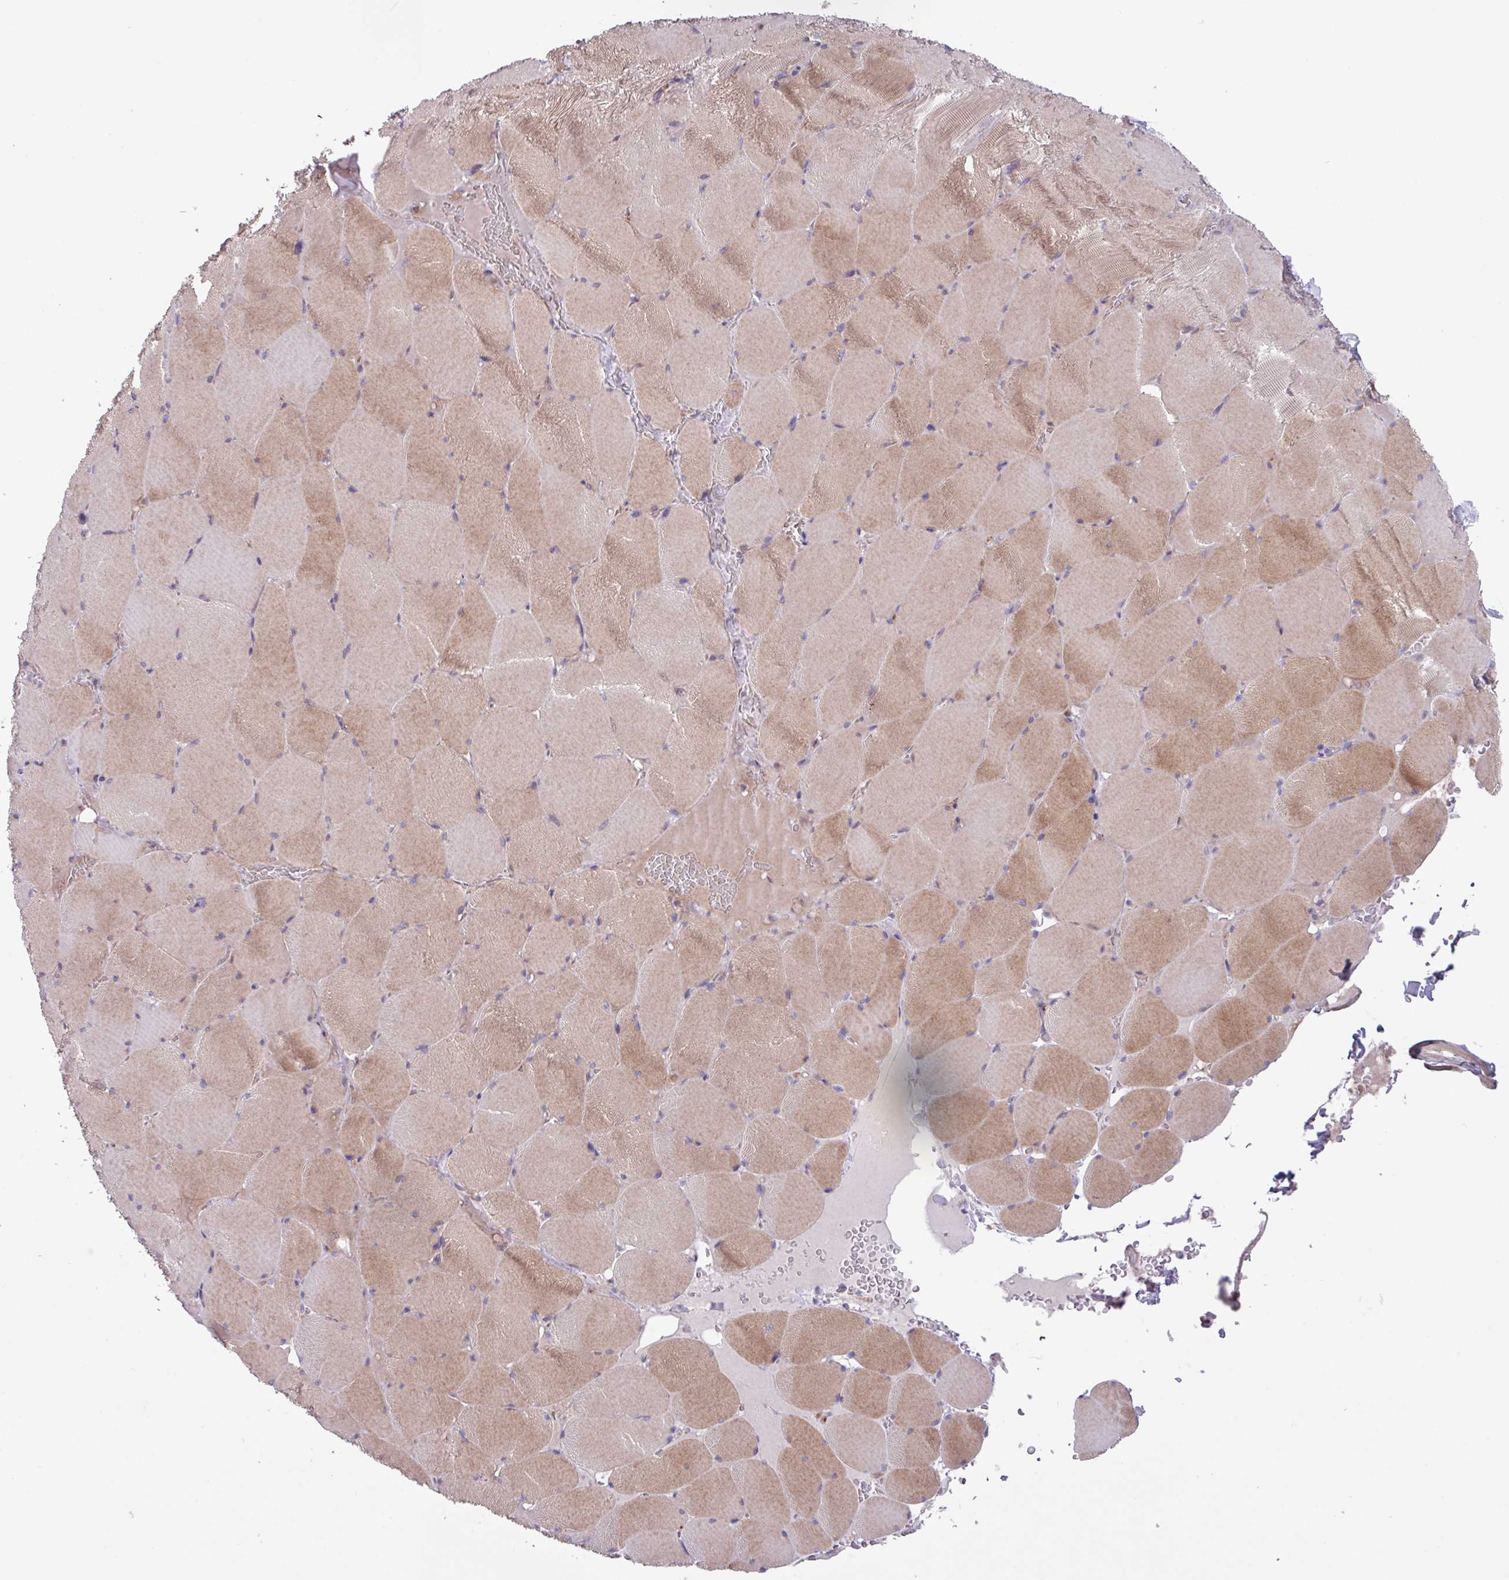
{"staining": {"intensity": "moderate", "quantity": ">75%", "location": "cytoplasmic/membranous"}, "tissue": "skeletal muscle", "cell_type": "Myocytes", "image_type": "normal", "snomed": [{"axis": "morphology", "description": "Normal tissue, NOS"}, {"axis": "topography", "description": "Skeletal muscle"}, {"axis": "topography", "description": "Head-Neck"}], "caption": "Protein analysis of normal skeletal muscle demonstrates moderate cytoplasmic/membranous staining in approximately >75% of myocytes. The staining was performed using DAB, with brown indicating positive protein expression. Nuclei are stained blue with hematoxylin.", "gene": "IQCJ", "patient": {"sex": "male", "age": 66}}